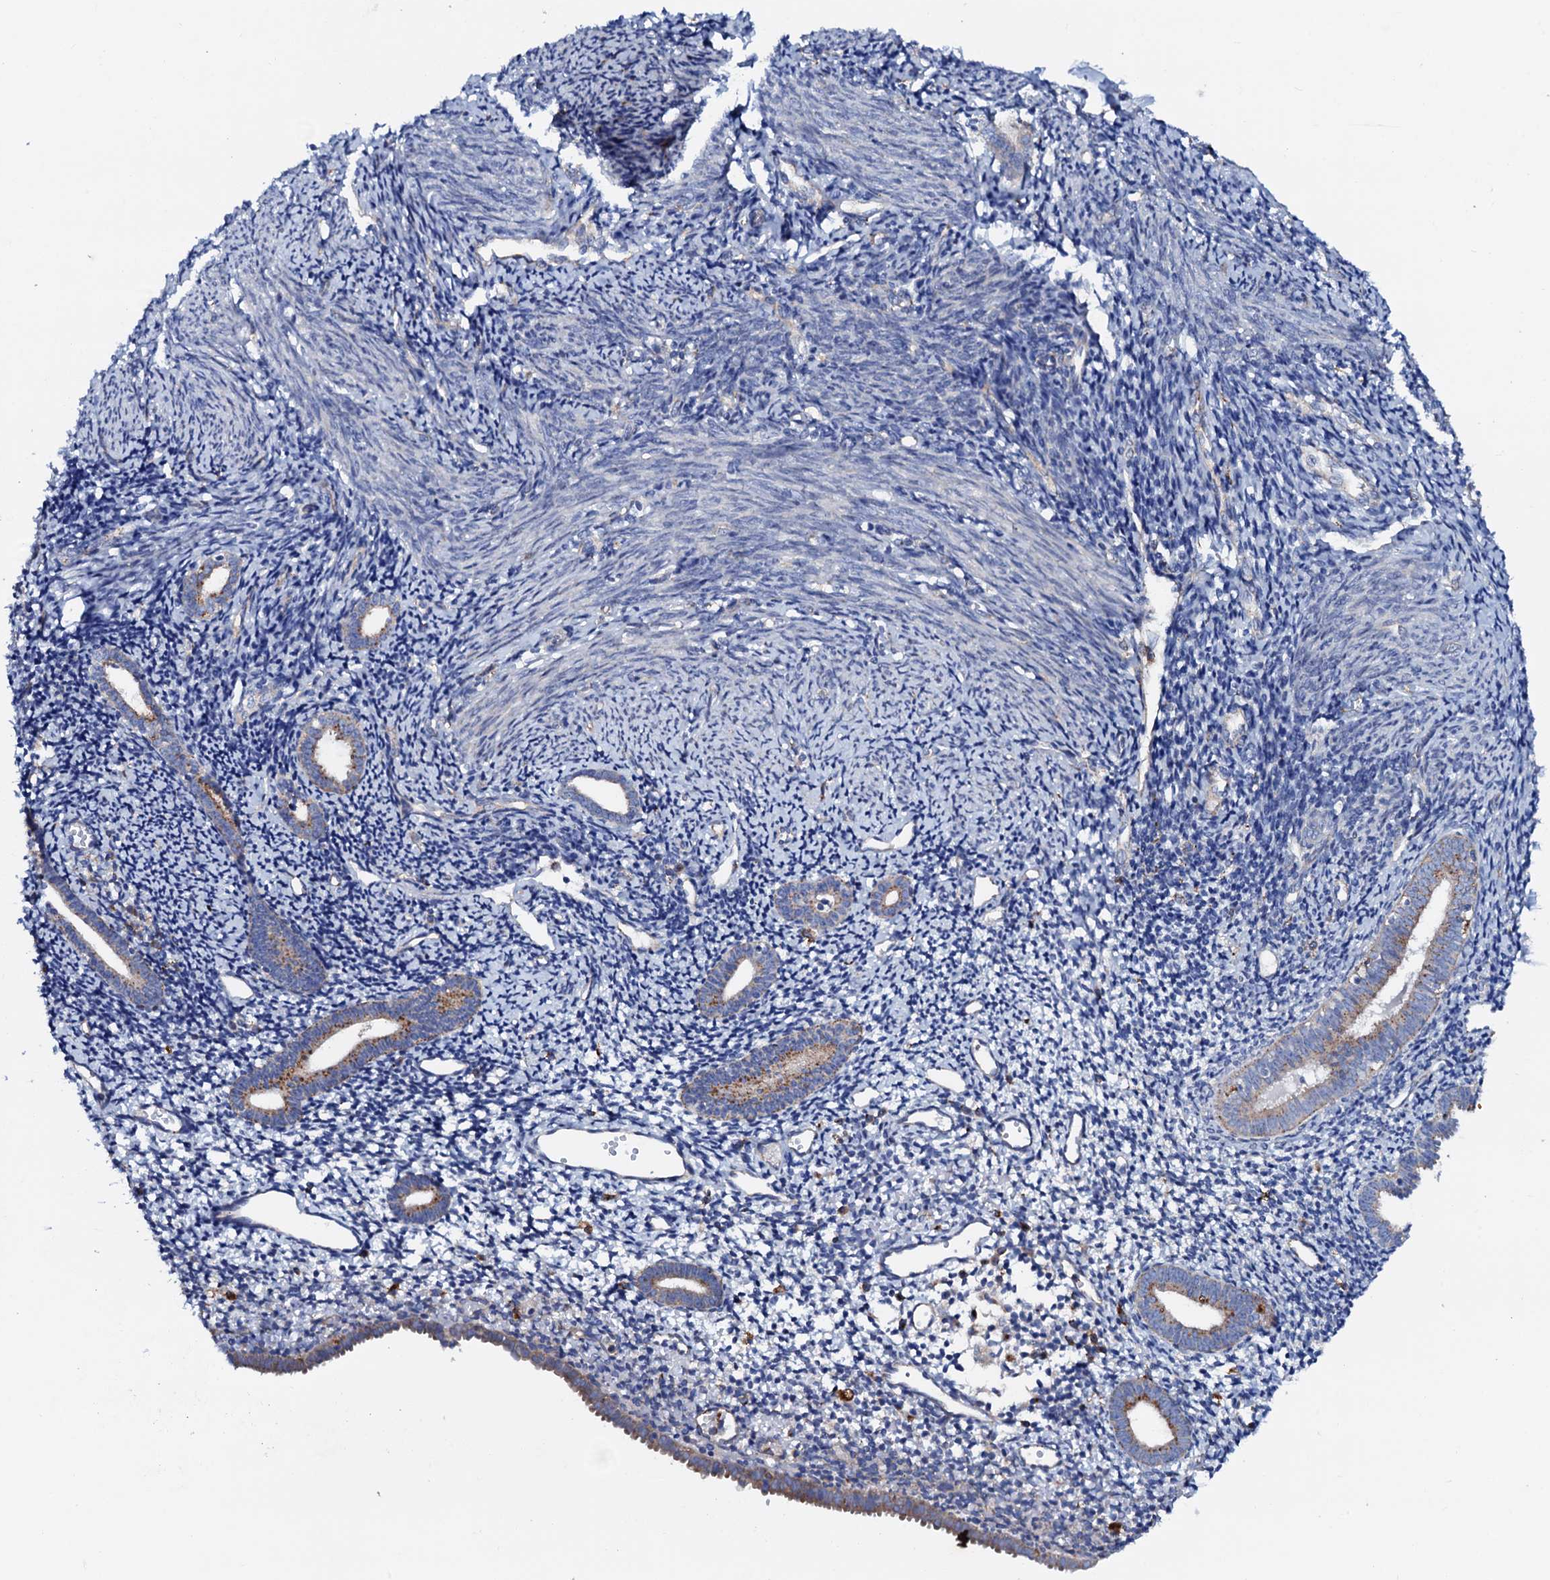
{"staining": {"intensity": "negative", "quantity": "none", "location": "none"}, "tissue": "endometrium", "cell_type": "Cells in endometrial stroma", "image_type": "normal", "snomed": [{"axis": "morphology", "description": "Normal tissue, NOS"}, {"axis": "topography", "description": "Endometrium"}], "caption": "Endometrium stained for a protein using immunohistochemistry demonstrates no expression cells in endometrial stroma.", "gene": "P2RX4", "patient": {"sex": "female", "age": 56}}